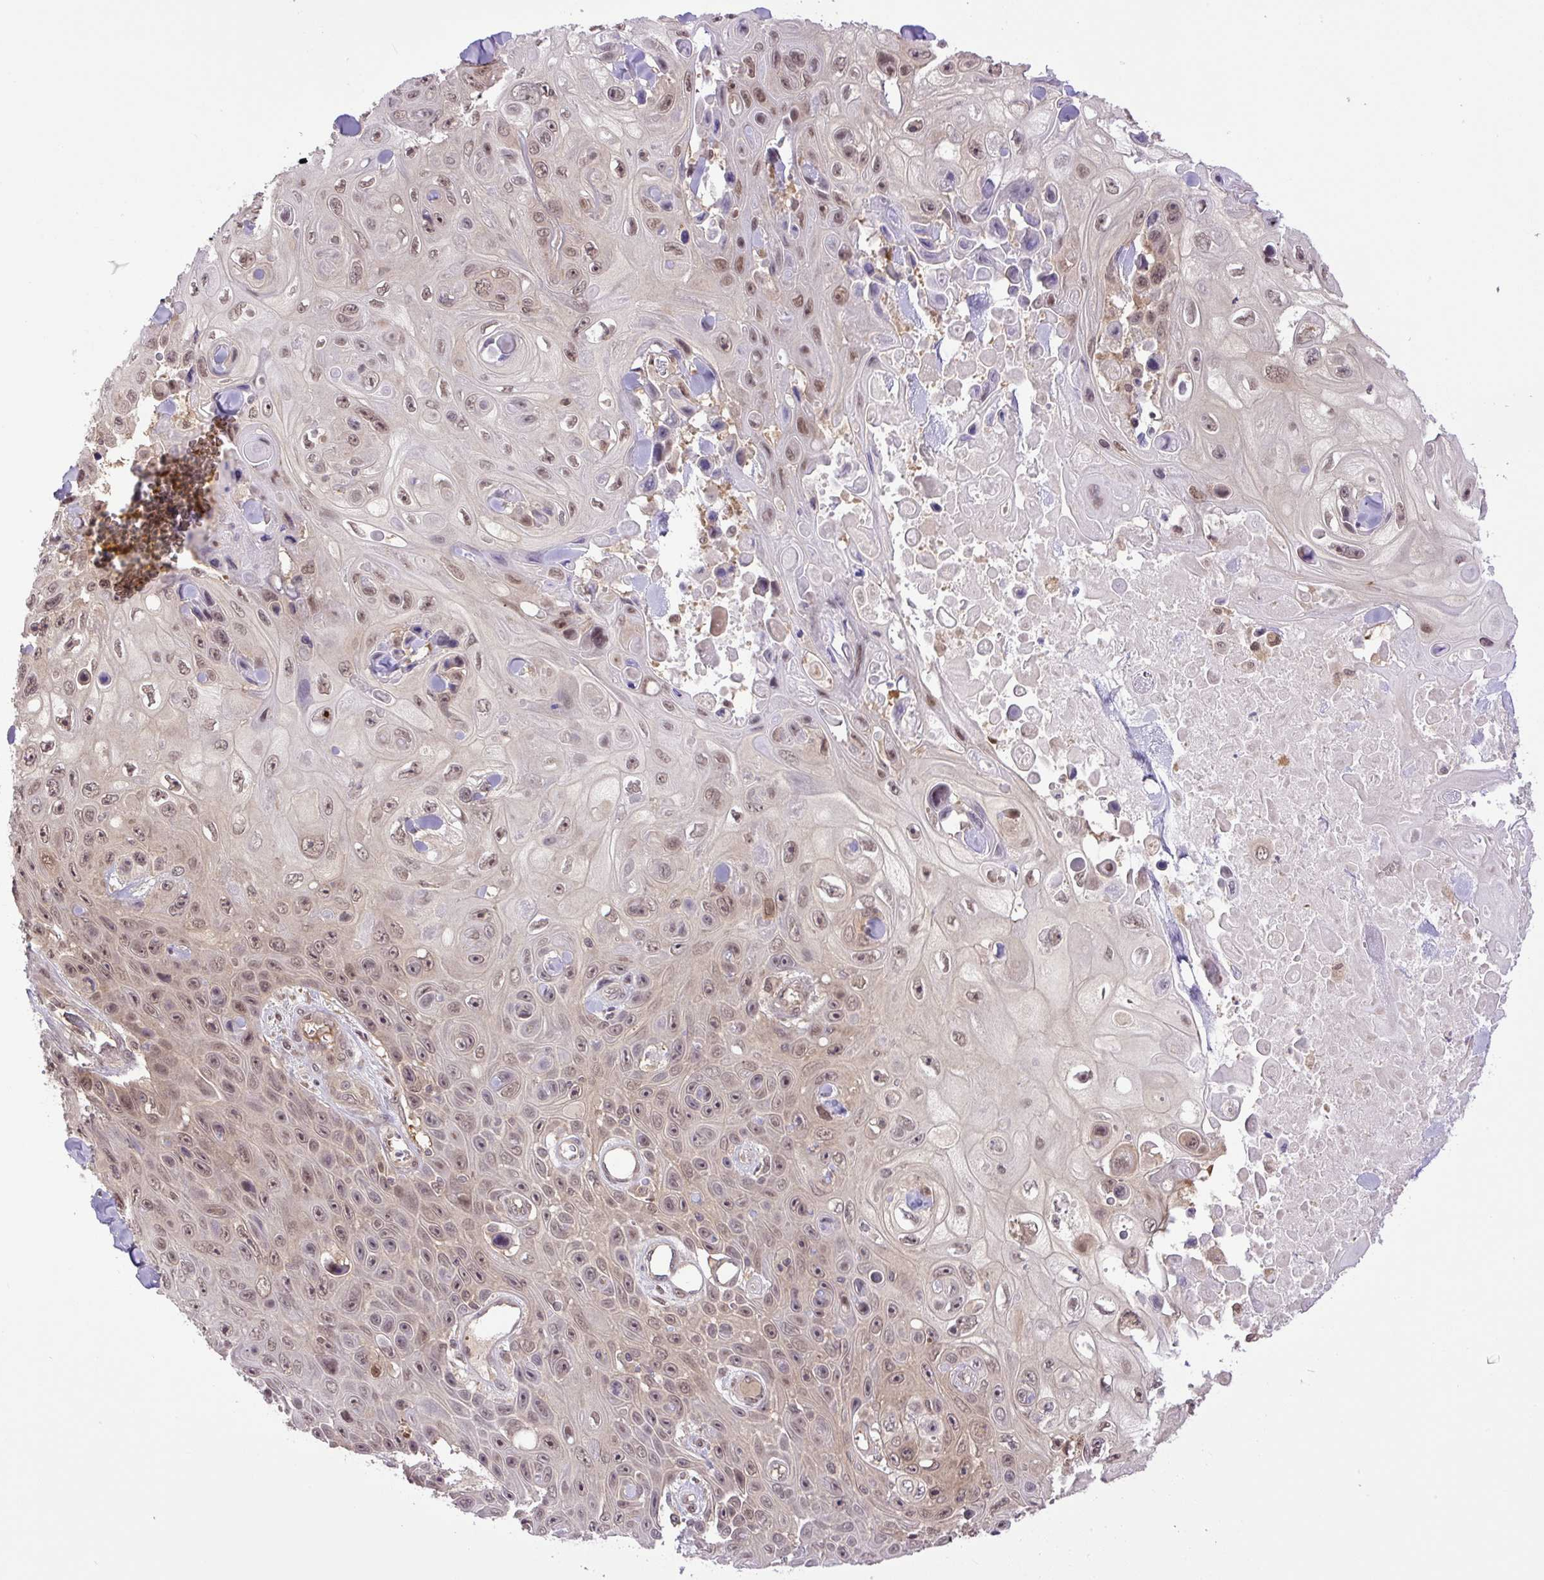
{"staining": {"intensity": "moderate", "quantity": "25%-75%", "location": "nuclear"}, "tissue": "skin cancer", "cell_type": "Tumor cells", "image_type": "cancer", "snomed": [{"axis": "morphology", "description": "Squamous cell carcinoma, NOS"}, {"axis": "topography", "description": "Skin"}], "caption": "This photomicrograph shows squamous cell carcinoma (skin) stained with immunohistochemistry (IHC) to label a protein in brown. The nuclear of tumor cells show moderate positivity for the protein. Nuclei are counter-stained blue.", "gene": "SGTA", "patient": {"sex": "male", "age": 82}}